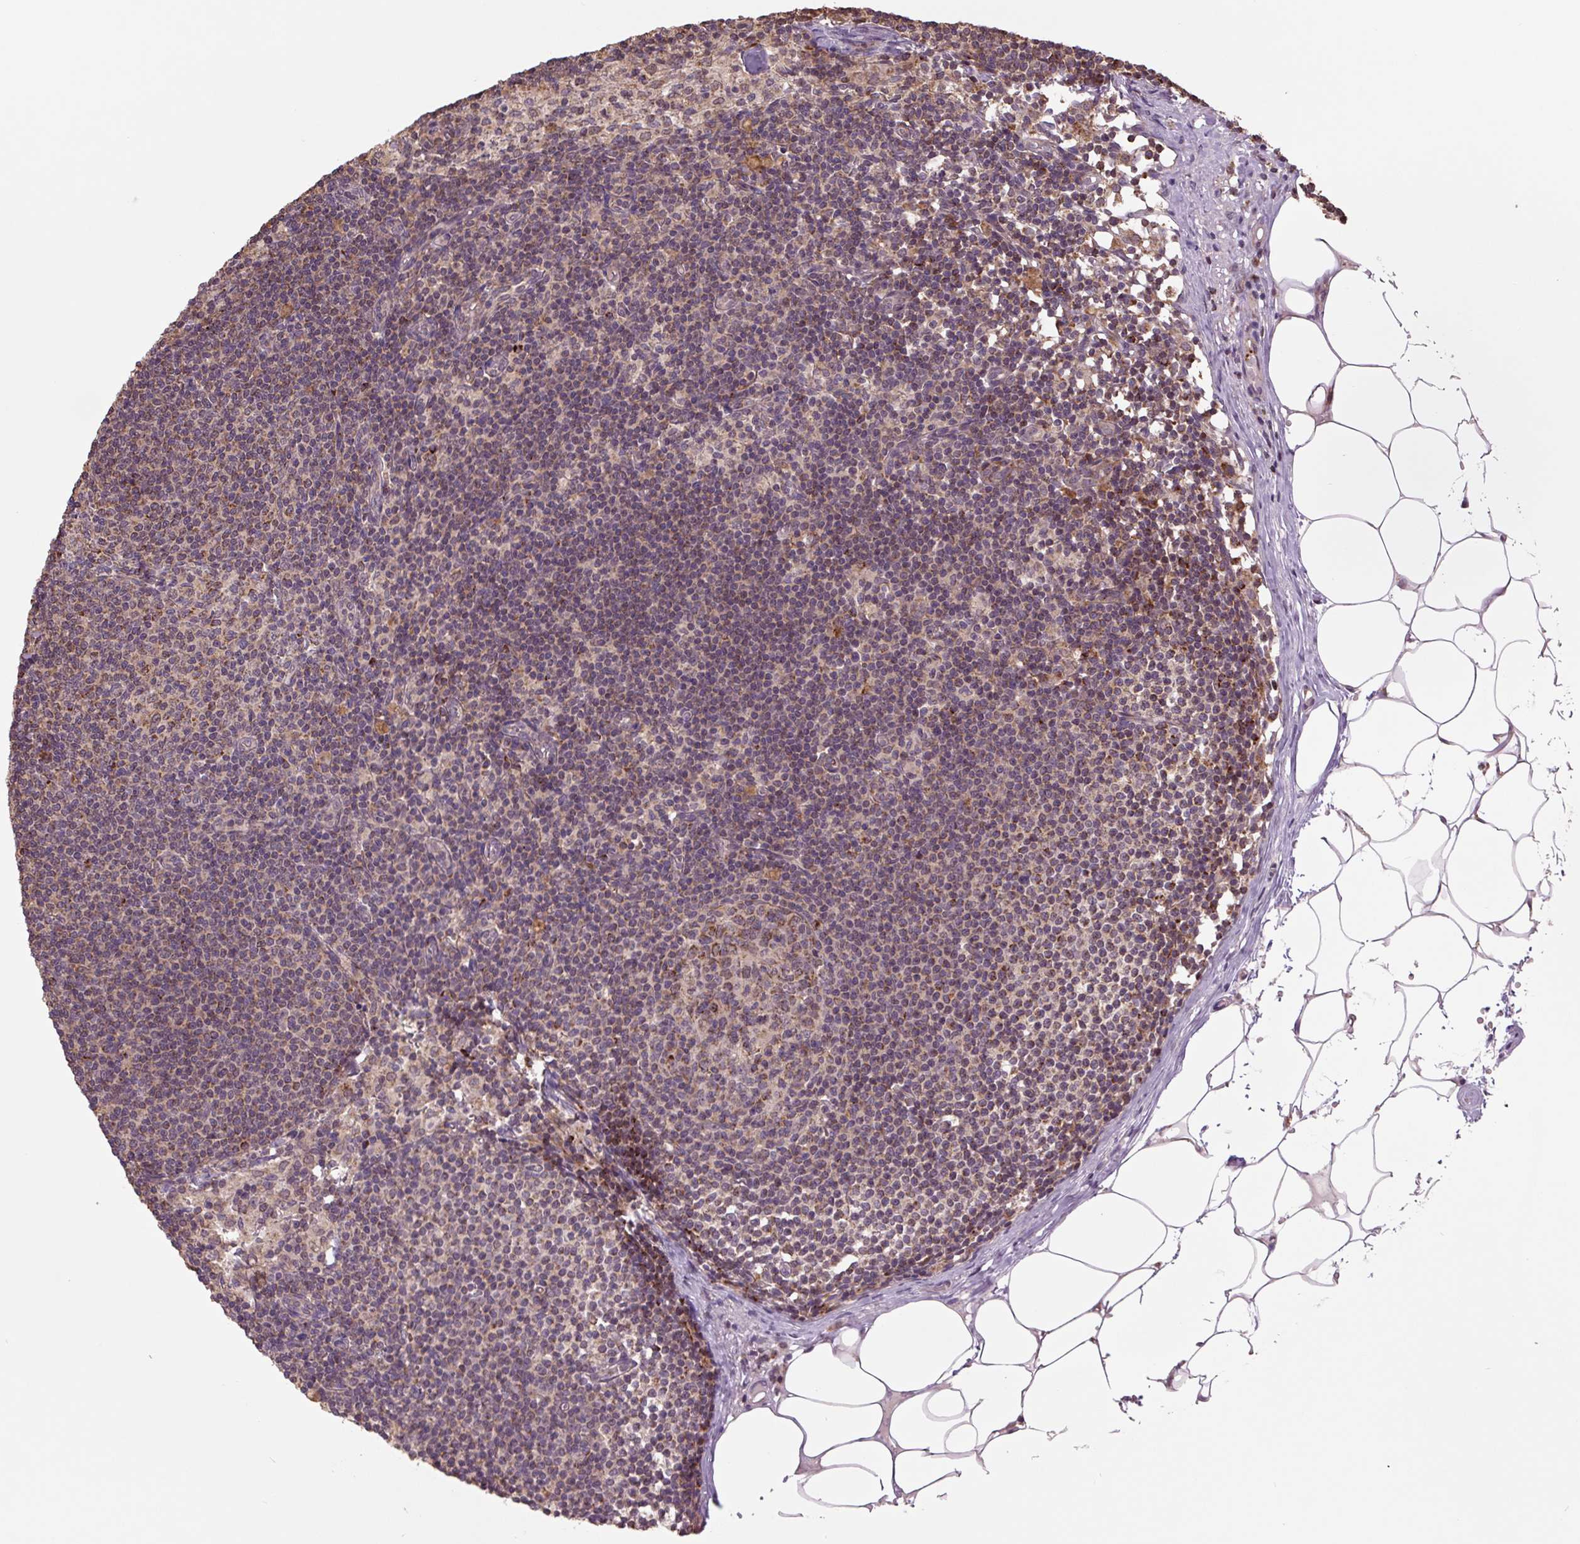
{"staining": {"intensity": "moderate", "quantity": "25%-75%", "location": "cytoplasmic/membranous"}, "tissue": "lymph node", "cell_type": "Germinal center cells", "image_type": "normal", "snomed": [{"axis": "morphology", "description": "Normal tissue, NOS"}, {"axis": "topography", "description": "Lymph node"}], "caption": "A brown stain labels moderate cytoplasmic/membranous staining of a protein in germinal center cells of benign human lymph node. (Brightfield microscopy of DAB IHC at high magnification).", "gene": "TMEM160", "patient": {"sex": "male", "age": 49}}